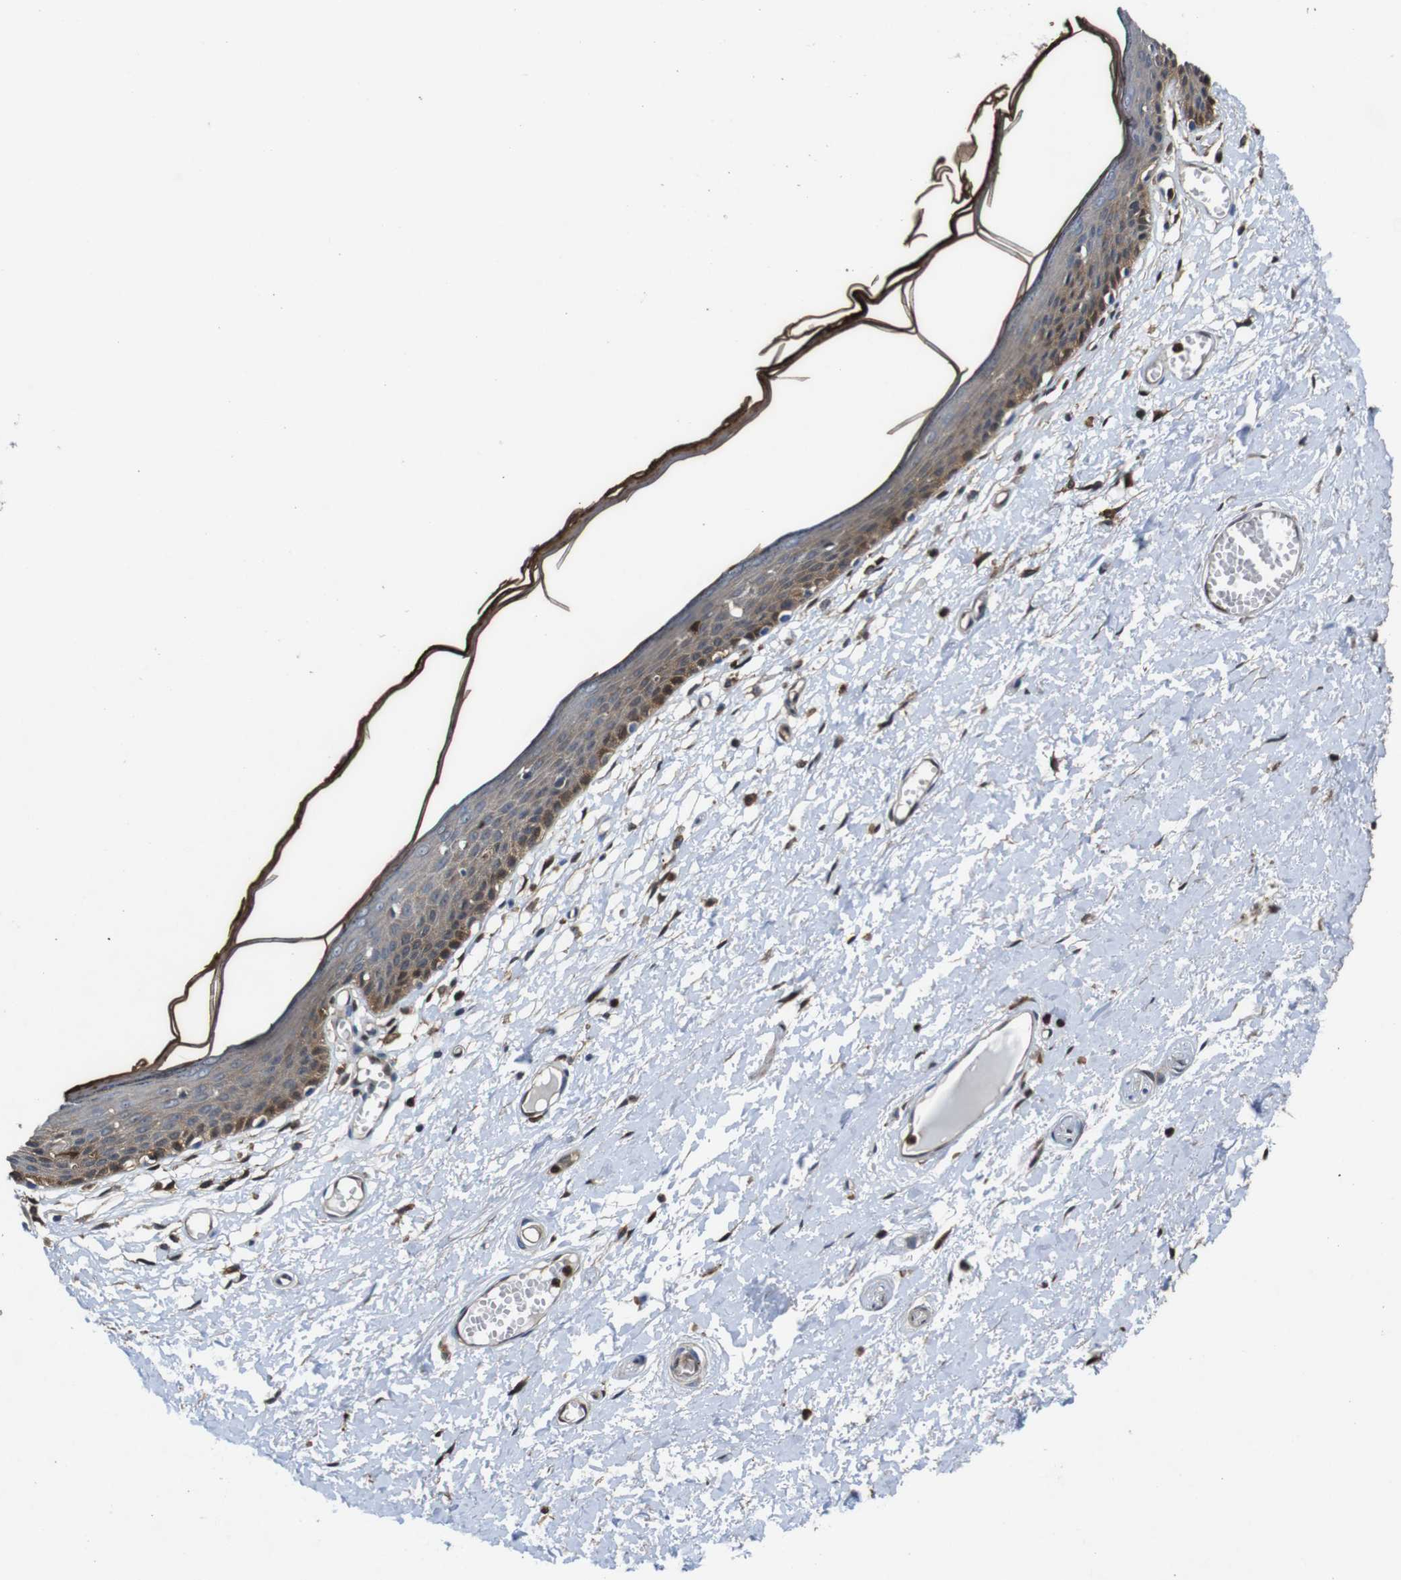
{"staining": {"intensity": "moderate", "quantity": "25%-75%", "location": "cytoplasmic/membranous"}, "tissue": "skin", "cell_type": "Epidermal cells", "image_type": "normal", "snomed": [{"axis": "morphology", "description": "Normal tissue, NOS"}, {"axis": "topography", "description": "Vulva"}], "caption": "Immunohistochemistry (IHC) (DAB (3,3'-diaminobenzidine)) staining of normal human skin displays moderate cytoplasmic/membranous protein positivity in approximately 25%-75% of epidermal cells.", "gene": "ANXA1", "patient": {"sex": "female", "age": 54}}